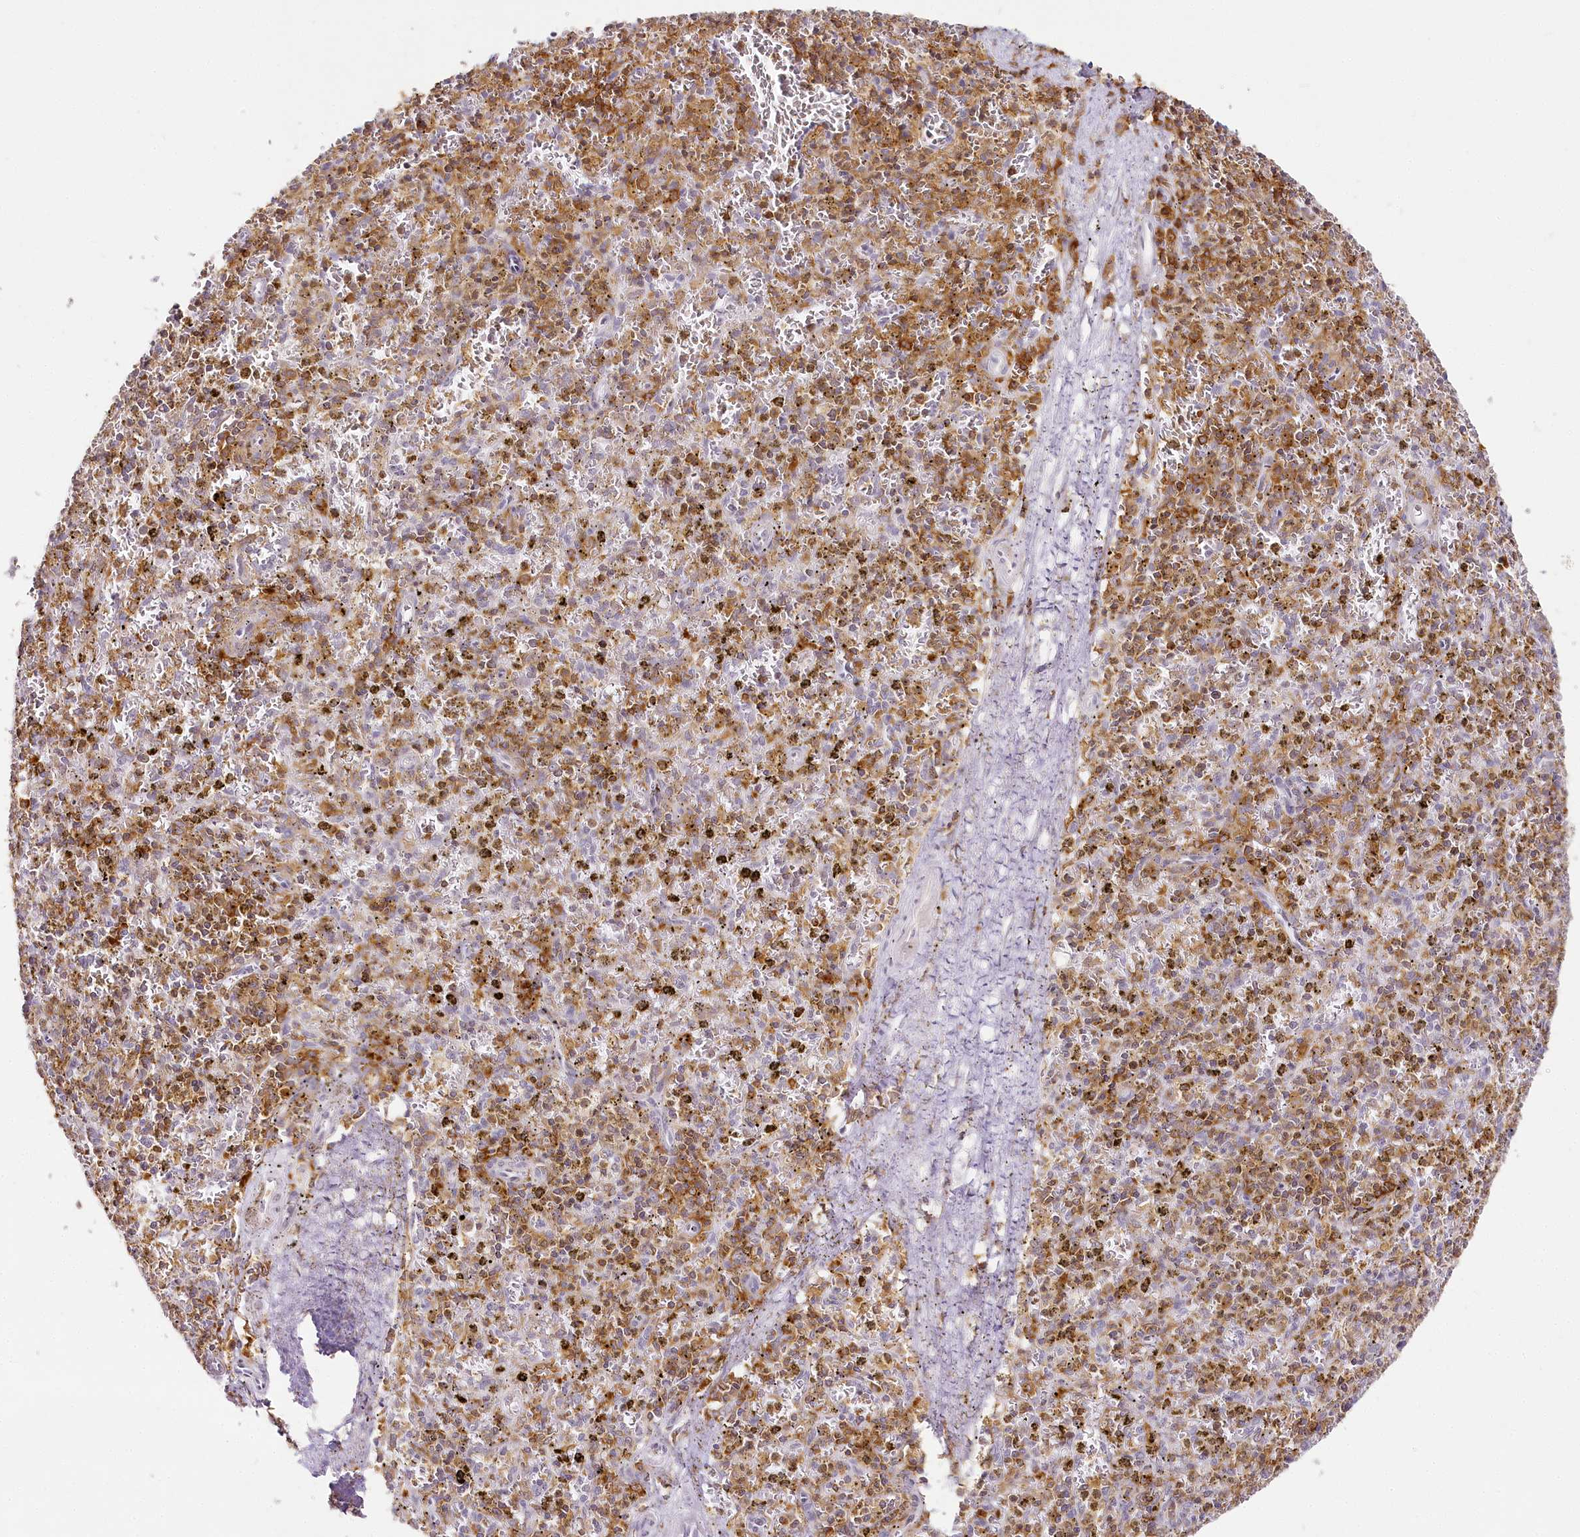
{"staining": {"intensity": "moderate", "quantity": "25%-75%", "location": "cytoplasmic/membranous"}, "tissue": "spleen", "cell_type": "Cells in red pulp", "image_type": "normal", "snomed": [{"axis": "morphology", "description": "Normal tissue, NOS"}, {"axis": "topography", "description": "Spleen"}], "caption": "Immunohistochemical staining of normal spleen reveals 25%-75% levels of moderate cytoplasmic/membranous protein positivity in approximately 25%-75% of cells in red pulp. Nuclei are stained in blue.", "gene": "DOCK2", "patient": {"sex": "male", "age": 72}}